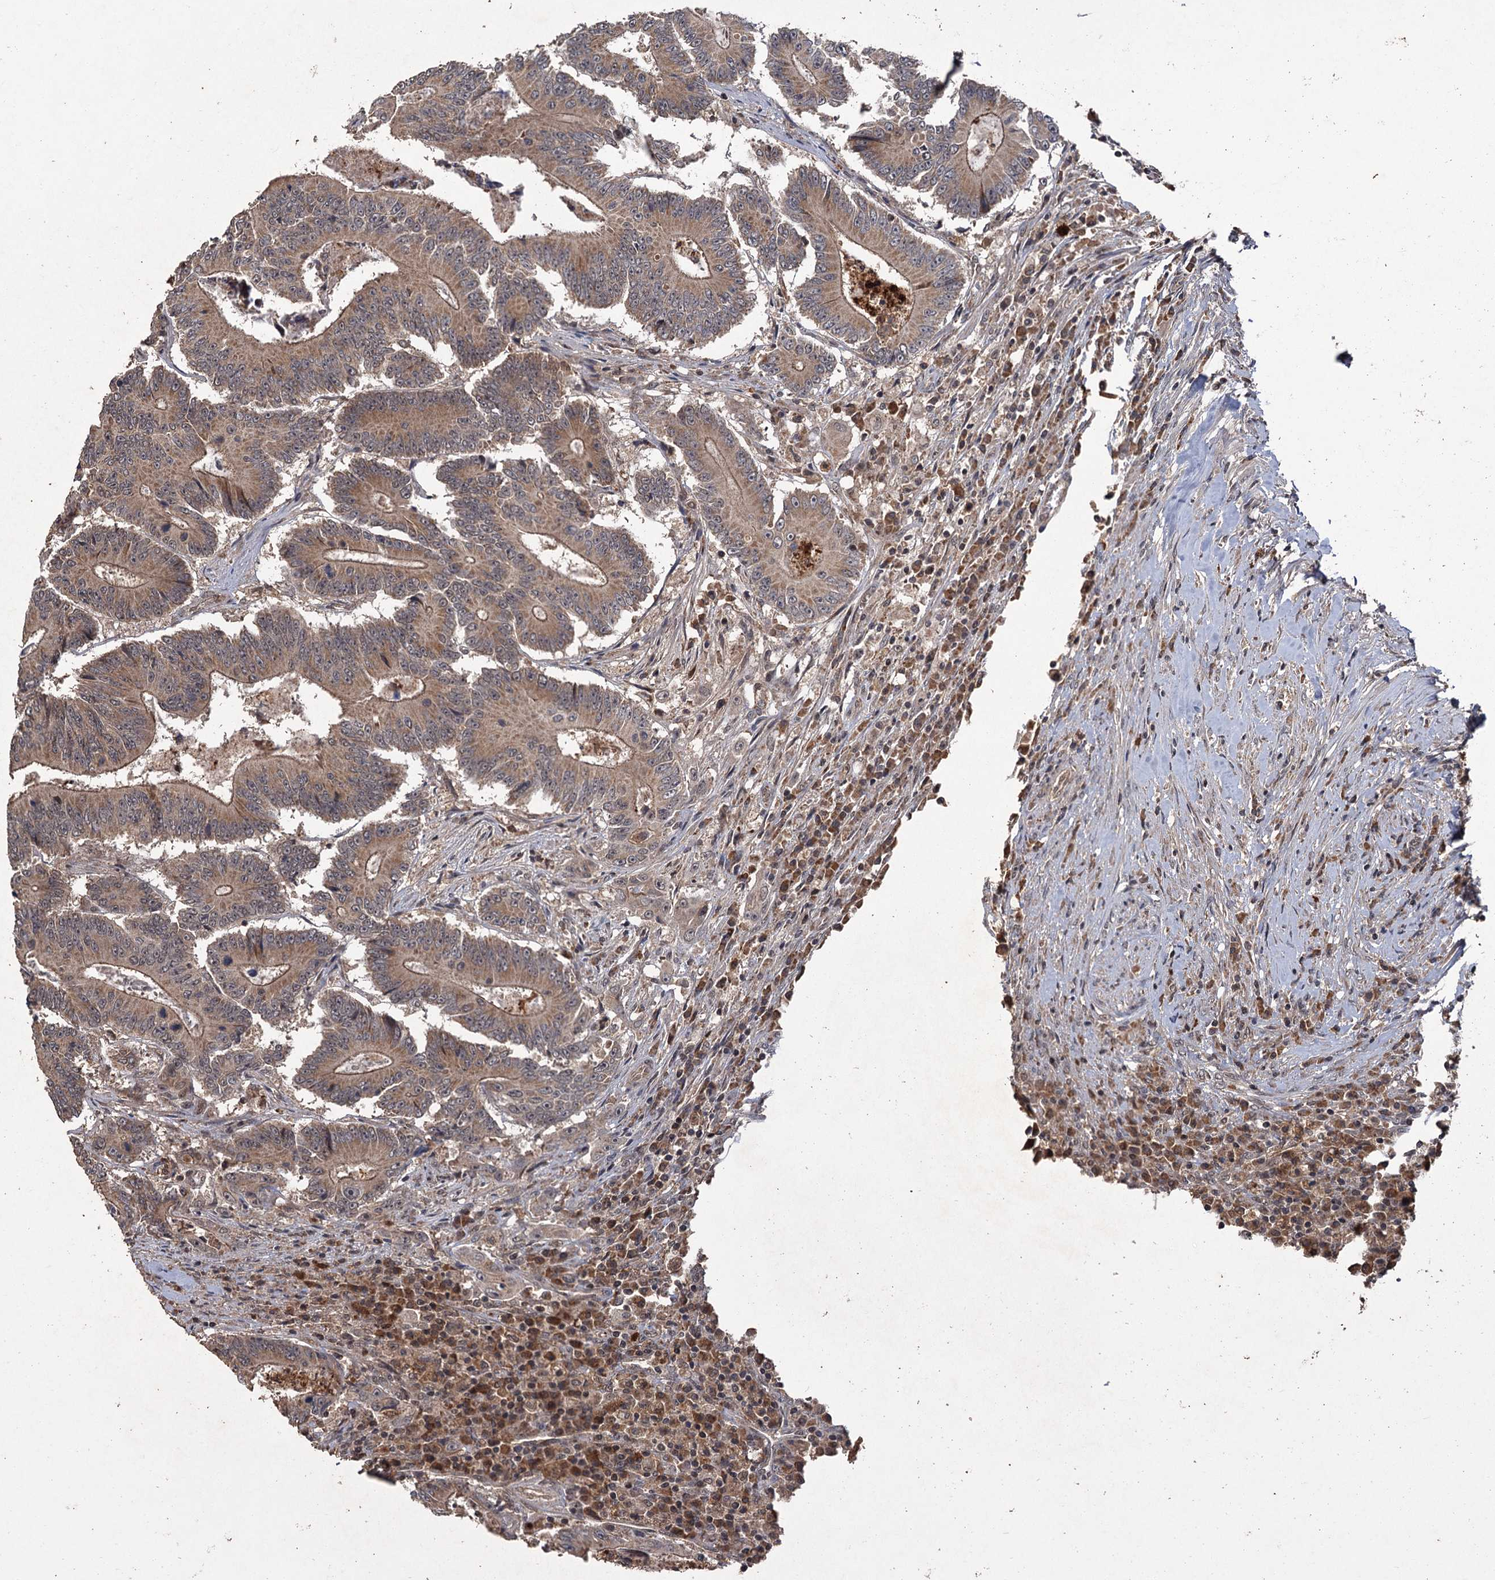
{"staining": {"intensity": "moderate", "quantity": ">75%", "location": "cytoplasmic/membranous"}, "tissue": "colorectal cancer", "cell_type": "Tumor cells", "image_type": "cancer", "snomed": [{"axis": "morphology", "description": "Adenocarcinoma, NOS"}, {"axis": "topography", "description": "Colon"}], "caption": "Moderate cytoplasmic/membranous positivity for a protein is seen in approximately >75% of tumor cells of colorectal cancer (adenocarcinoma) using immunohistochemistry (IHC).", "gene": "KANSL2", "patient": {"sex": "male", "age": 83}}